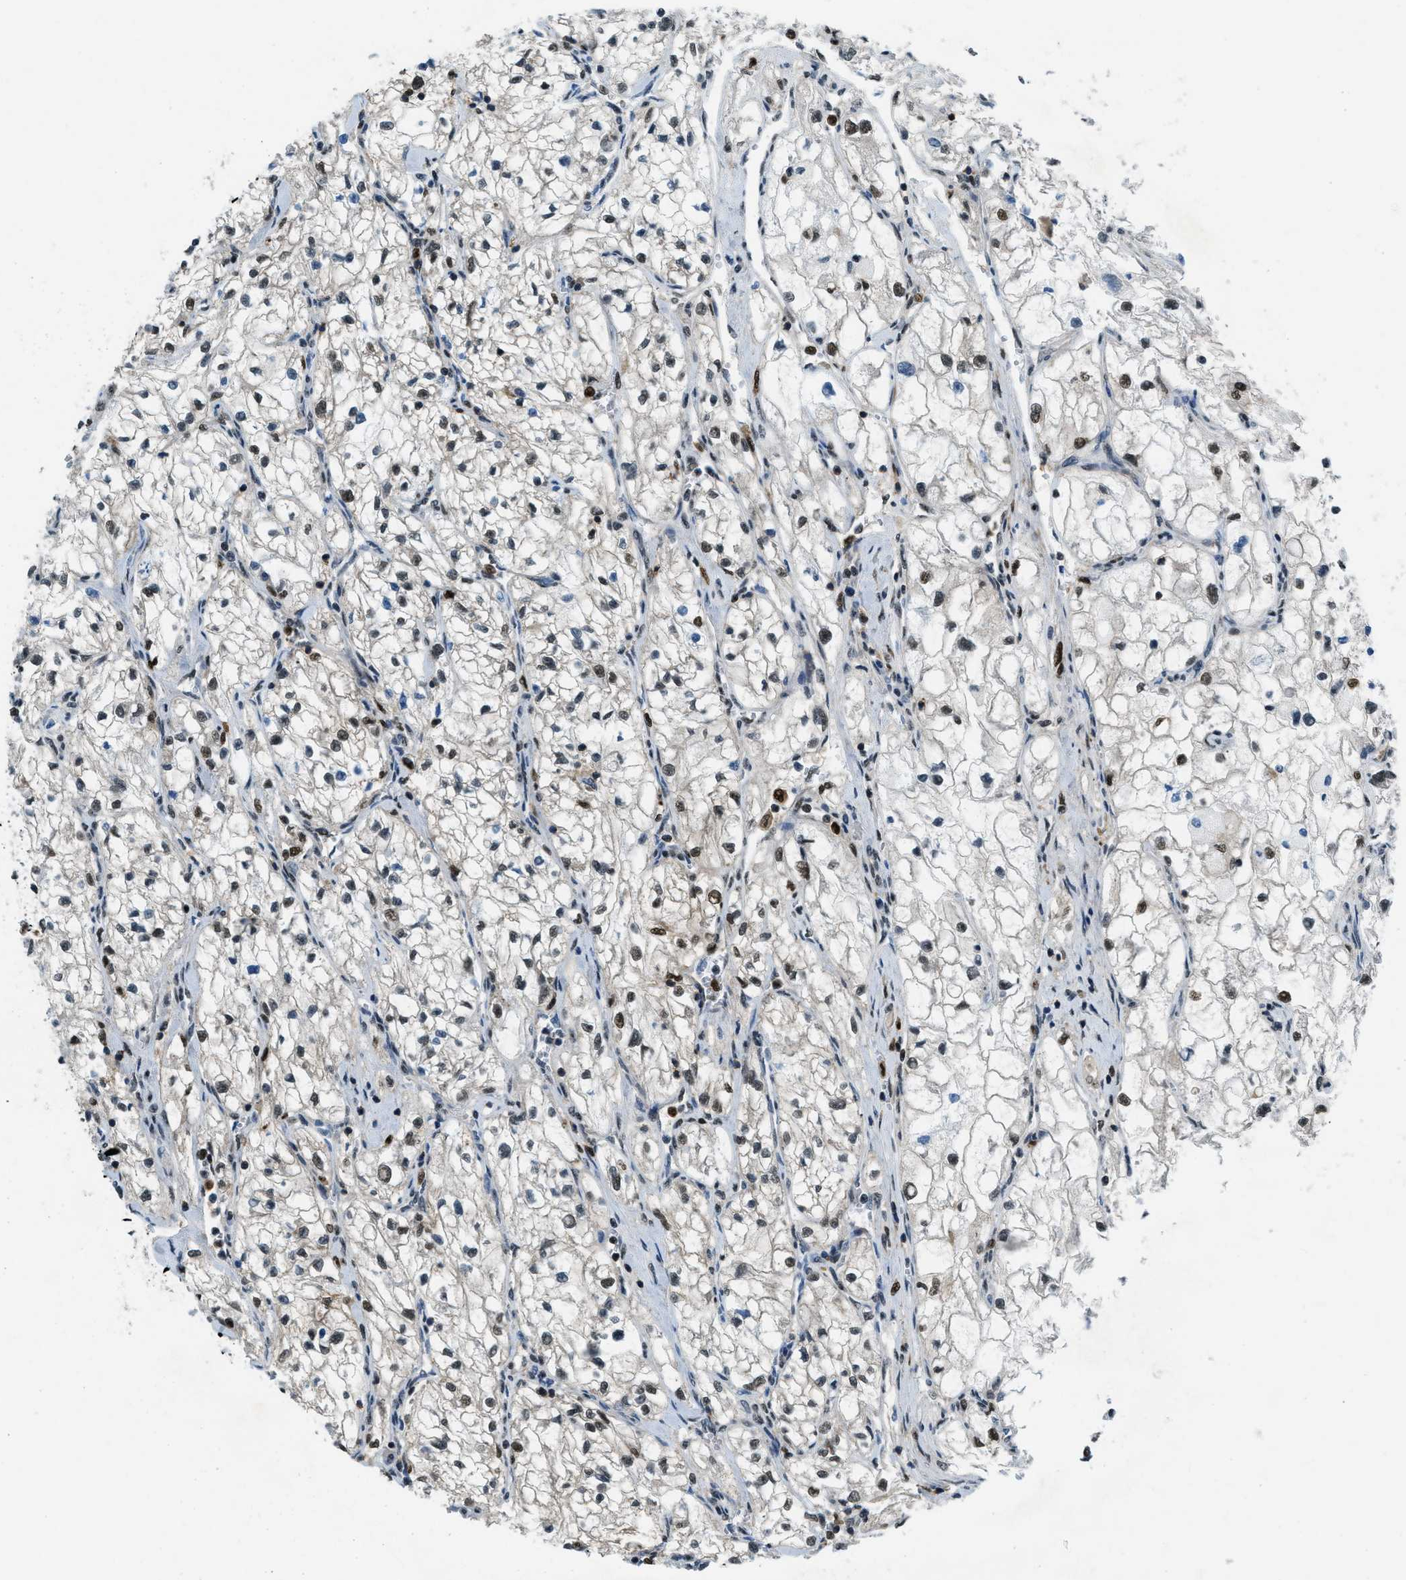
{"staining": {"intensity": "moderate", "quantity": ">75%", "location": "nuclear"}, "tissue": "renal cancer", "cell_type": "Tumor cells", "image_type": "cancer", "snomed": [{"axis": "morphology", "description": "Adenocarcinoma, NOS"}, {"axis": "topography", "description": "Kidney"}], "caption": "Renal cancer was stained to show a protein in brown. There is medium levels of moderate nuclear expression in approximately >75% of tumor cells.", "gene": "OGFR", "patient": {"sex": "female", "age": 70}}